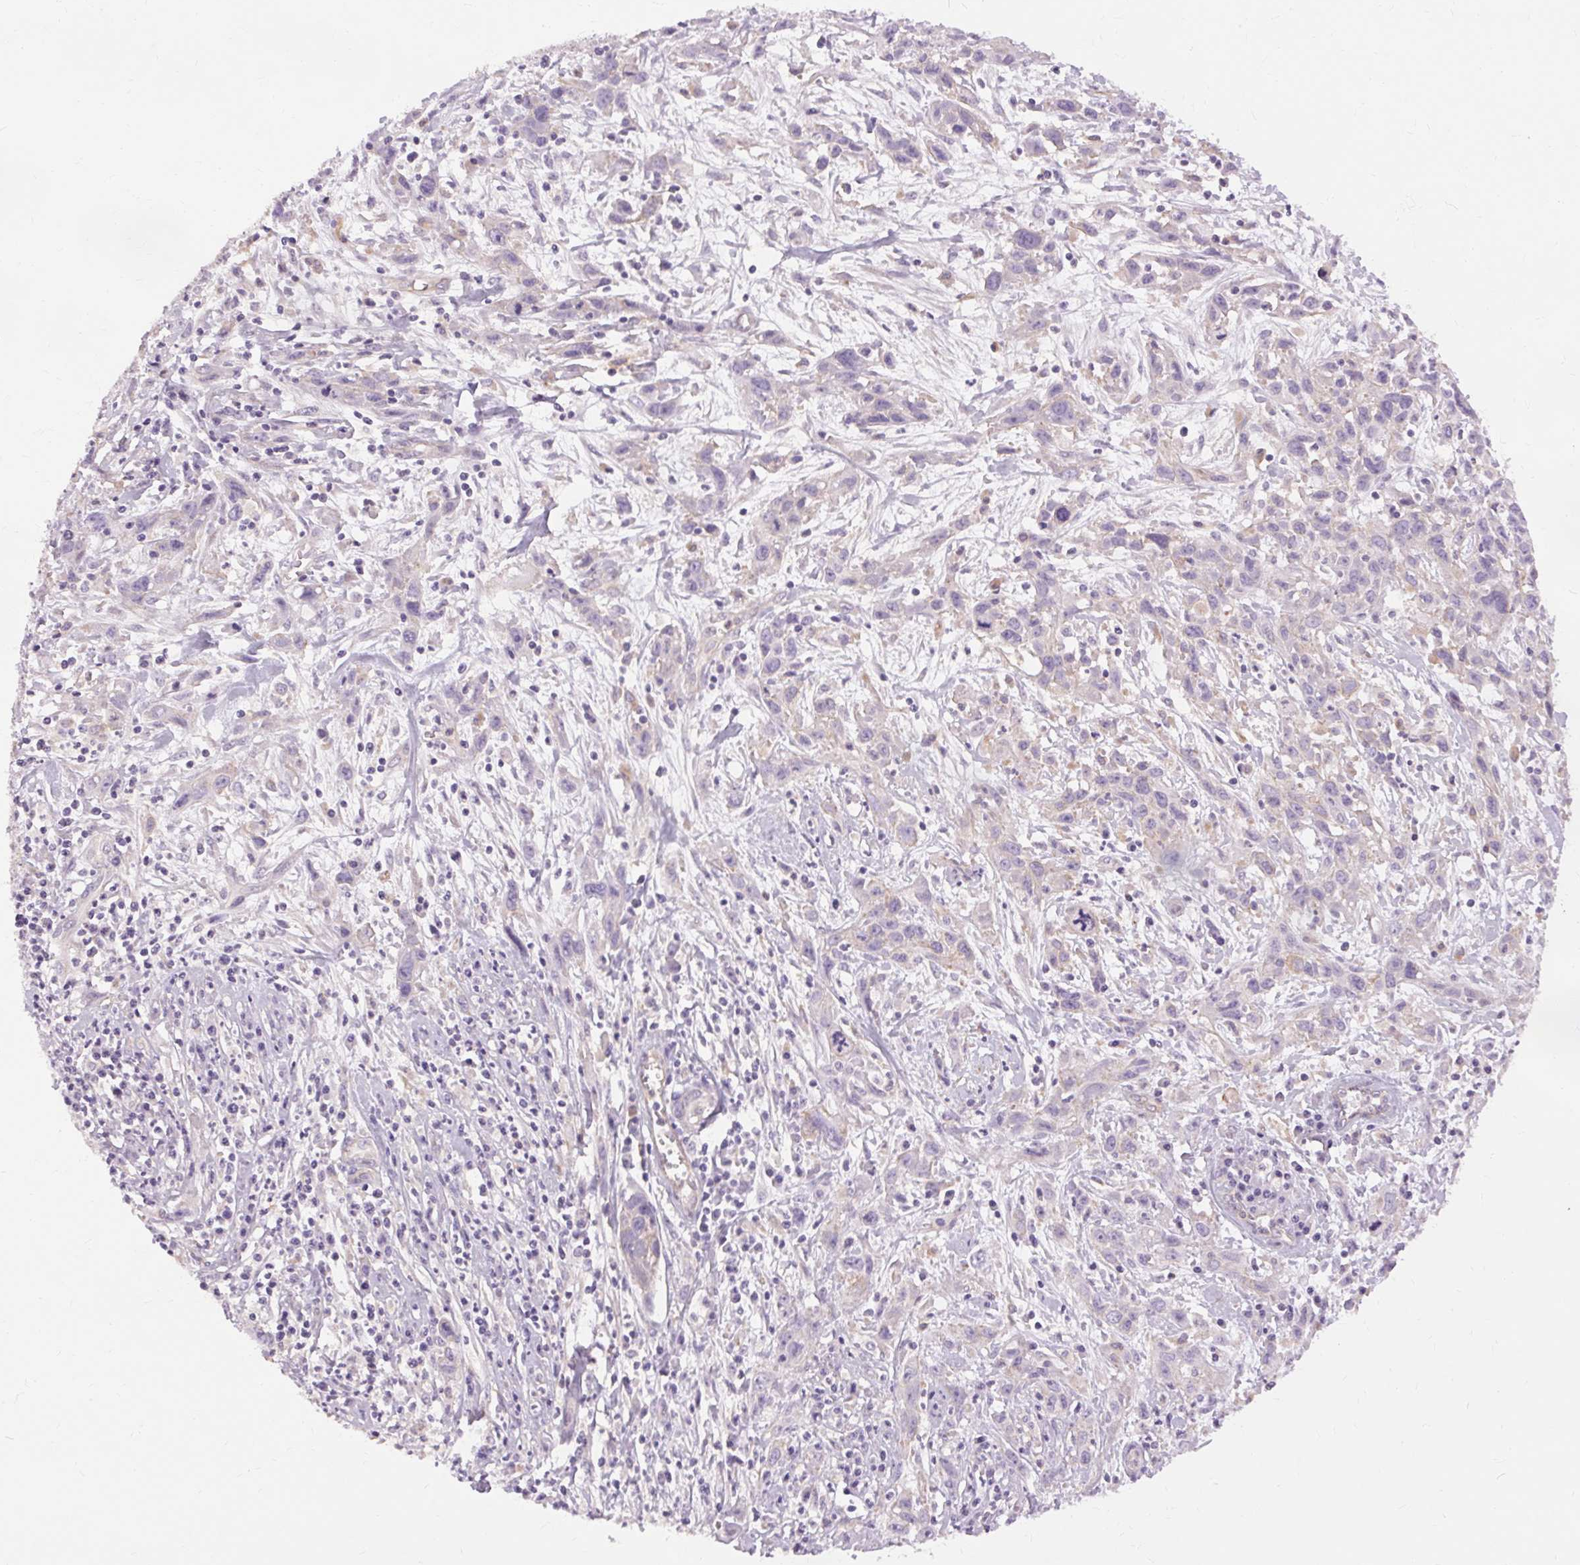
{"staining": {"intensity": "negative", "quantity": "none", "location": "none"}, "tissue": "cervical cancer", "cell_type": "Tumor cells", "image_type": "cancer", "snomed": [{"axis": "morphology", "description": "Squamous cell carcinoma, NOS"}, {"axis": "topography", "description": "Cervix"}], "caption": "Human squamous cell carcinoma (cervical) stained for a protein using immunohistochemistry (IHC) shows no staining in tumor cells.", "gene": "TM6SF1", "patient": {"sex": "female", "age": 38}}